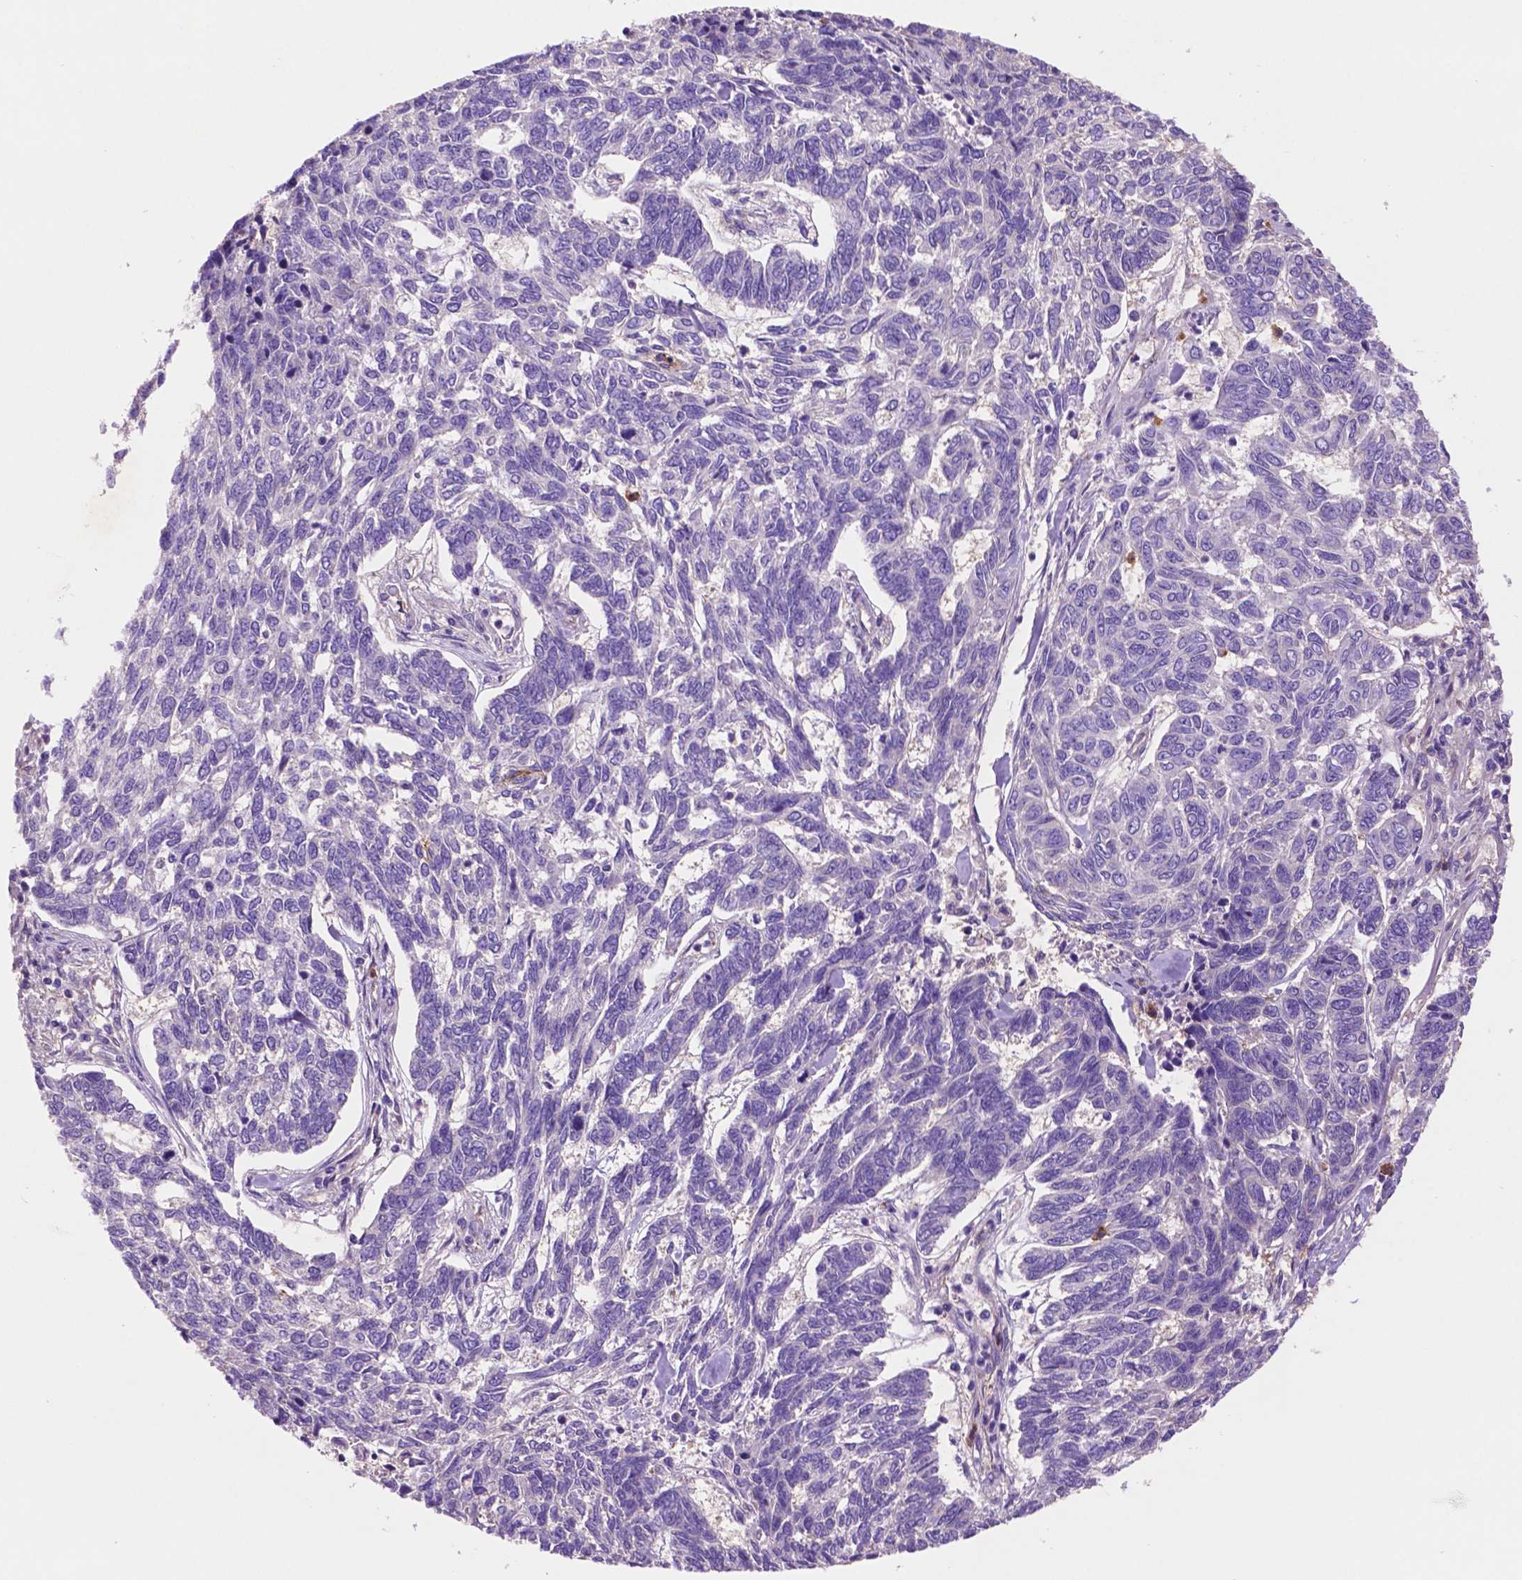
{"staining": {"intensity": "negative", "quantity": "none", "location": "none"}, "tissue": "skin cancer", "cell_type": "Tumor cells", "image_type": "cancer", "snomed": [{"axis": "morphology", "description": "Basal cell carcinoma"}, {"axis": "topography", "description": "Skin"}], "caption": "This is an immunohistochemistry (IHC) photomicrograph of skin cancer (basal cell carcinoma). There is no positivity in tumor cells.", "gene": "GDPD5", "patient": {"sex": "female", "age": 65}}